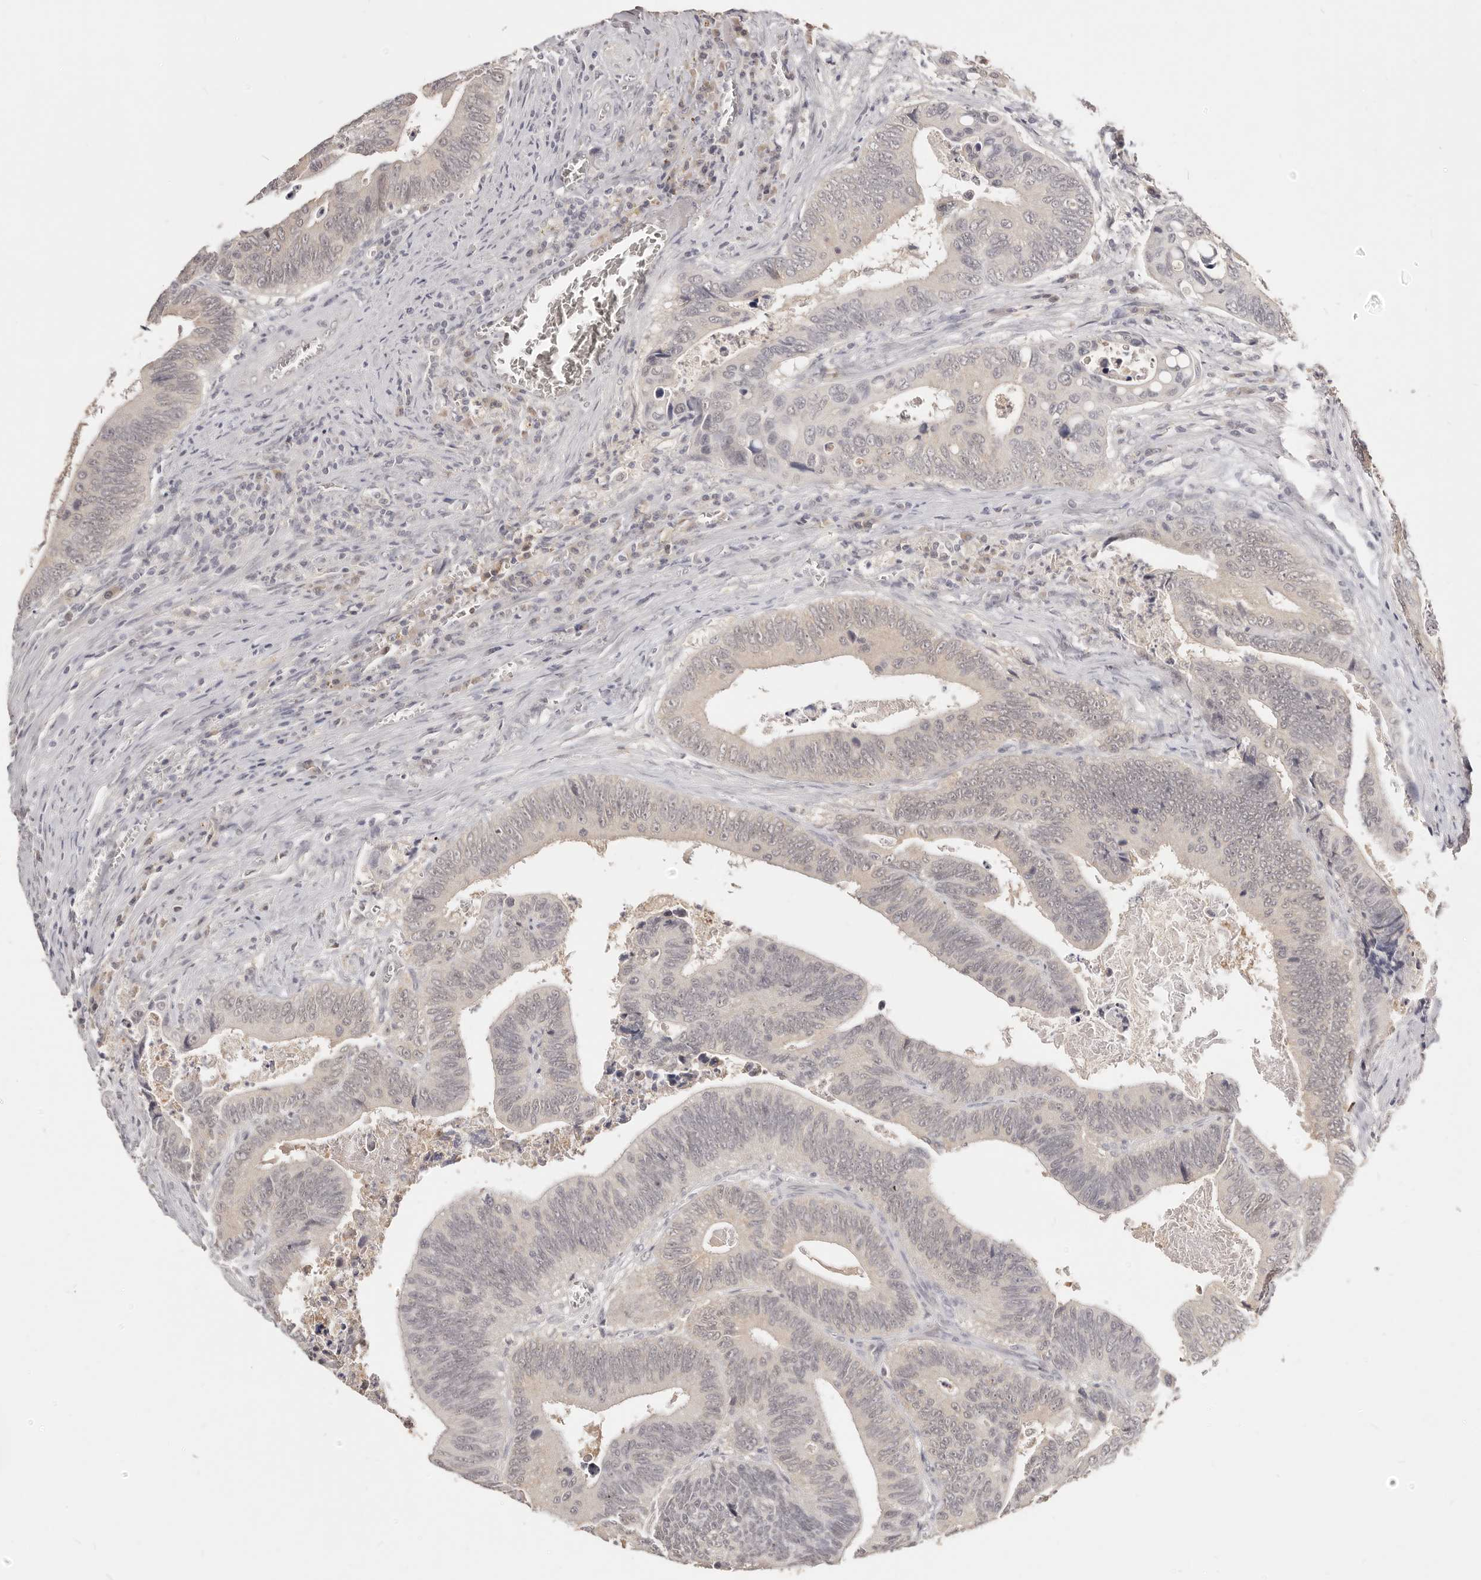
{"staining": {"intensity": "negative", "quantity": "none", "location": "none"}, "tissue": "colorectal cancer", "cell_type": "Tumor cells", "image_type": "cancer", "snomed": [{"axis": "morphology", "description": "Inflammation, NOS"}, {"axis": "morphology", "description": "Adenocarcinoma, NOS"}, {"axis": "topography", "description": "Colon"}], "caption": "This is an immunohistochemistry (IHC) photomicrograph of adenocarcinoma (colorectal). There is no positivity in tumor cells.", "gene": "TSPAN13", "patient": {"sex": "male", "age": 72}}